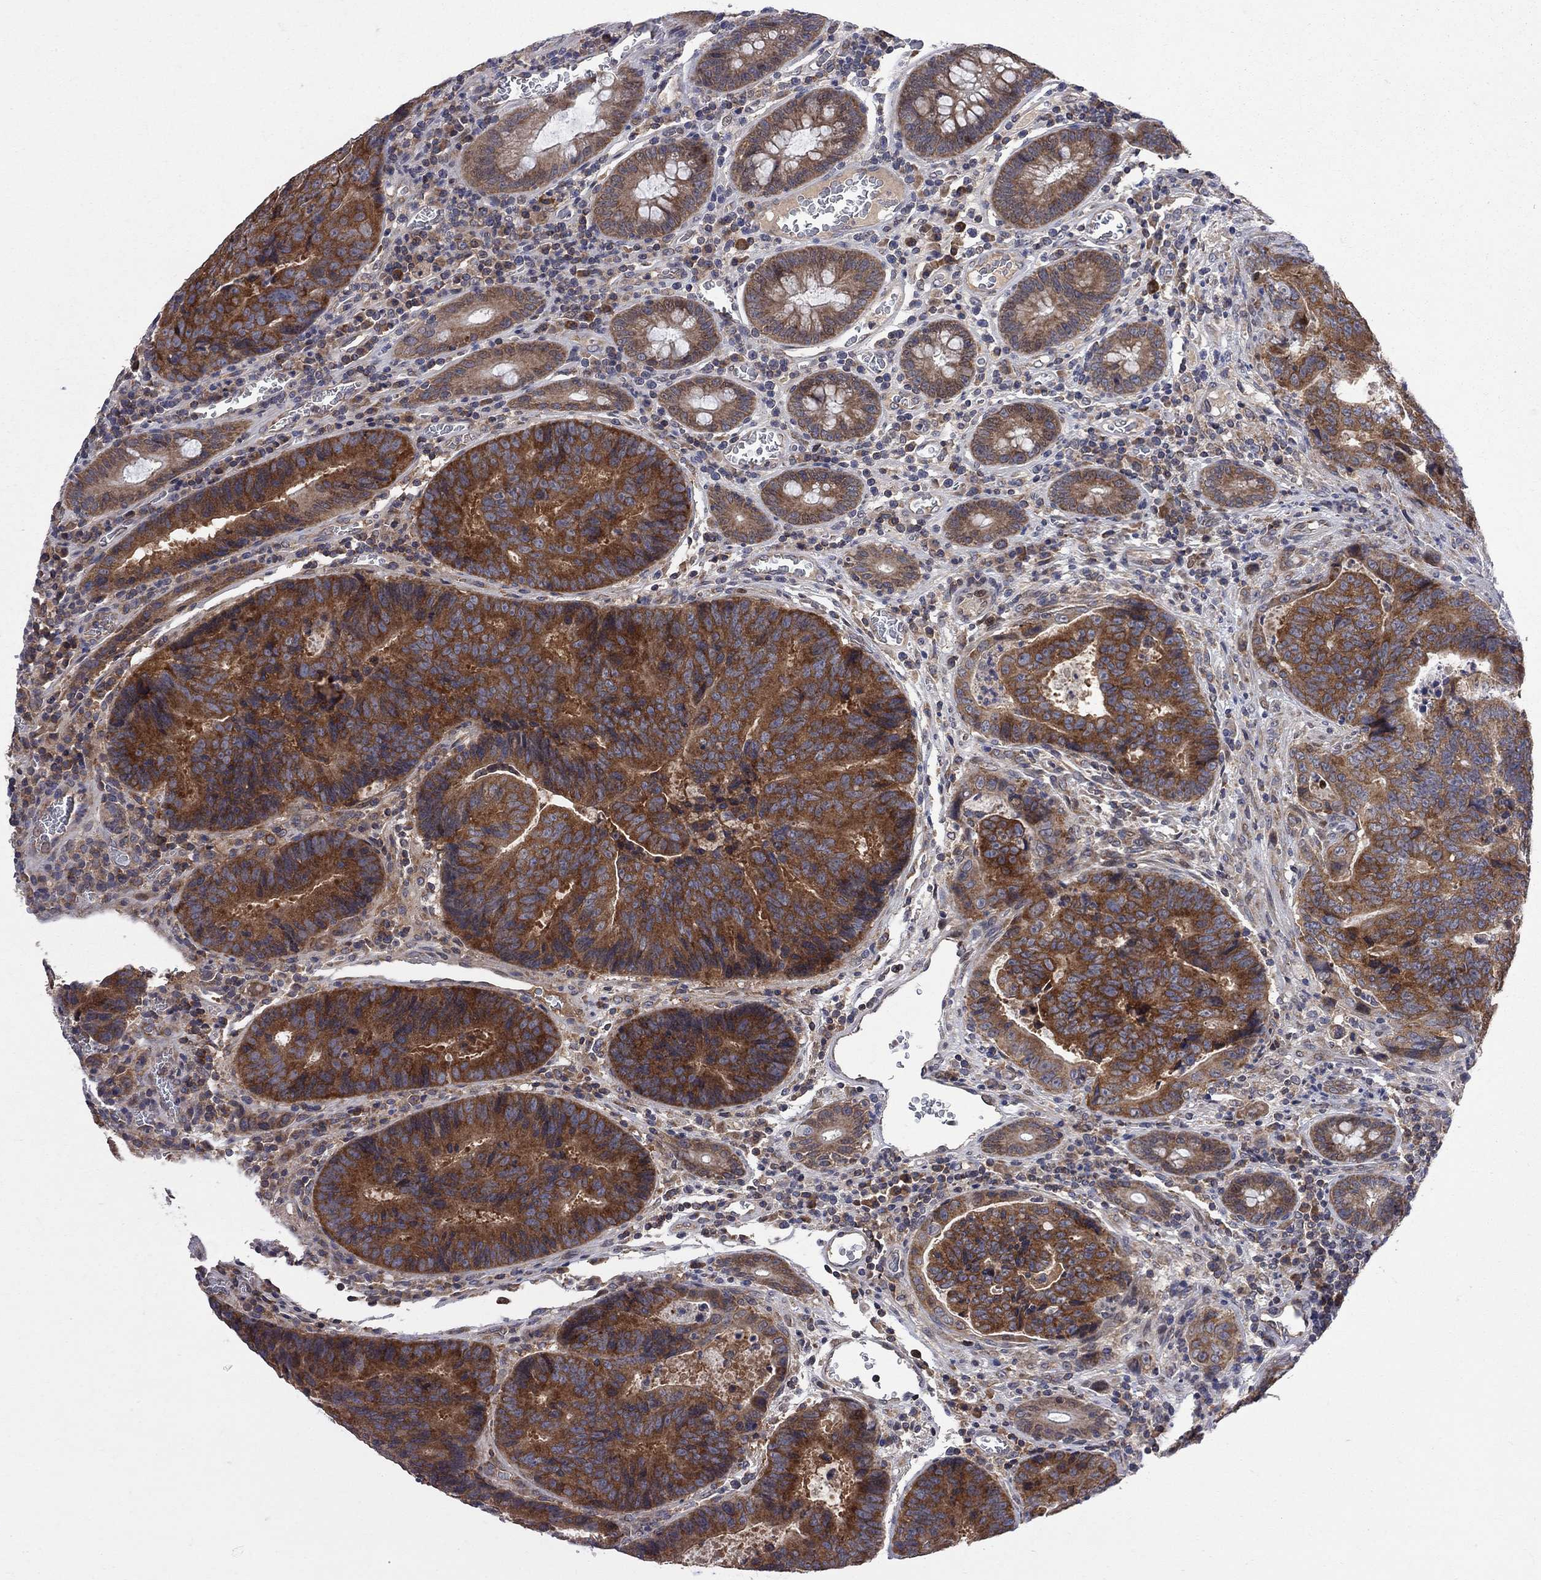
{"staining": {"intensity": "strong", "quantity": ">75%", "location": "cytoplasmic/membranous"}, "tissue": "colorectal cancer", "cell_type": "Tumor cells", "image_type": "cancer", "snomed": [{"axis": "morphology", "description": "Adenocarcinoma, NOS"}, {"axis": "topography", "description": "Colon"}], "caption": "Strong cytoplasmic/membranous protein staining is appreciated in about >75% of tumor cells in adenocarcinoma (colorectal).", "gene": "CNOT11", "patient": {"sex": "female", "age": 48}}